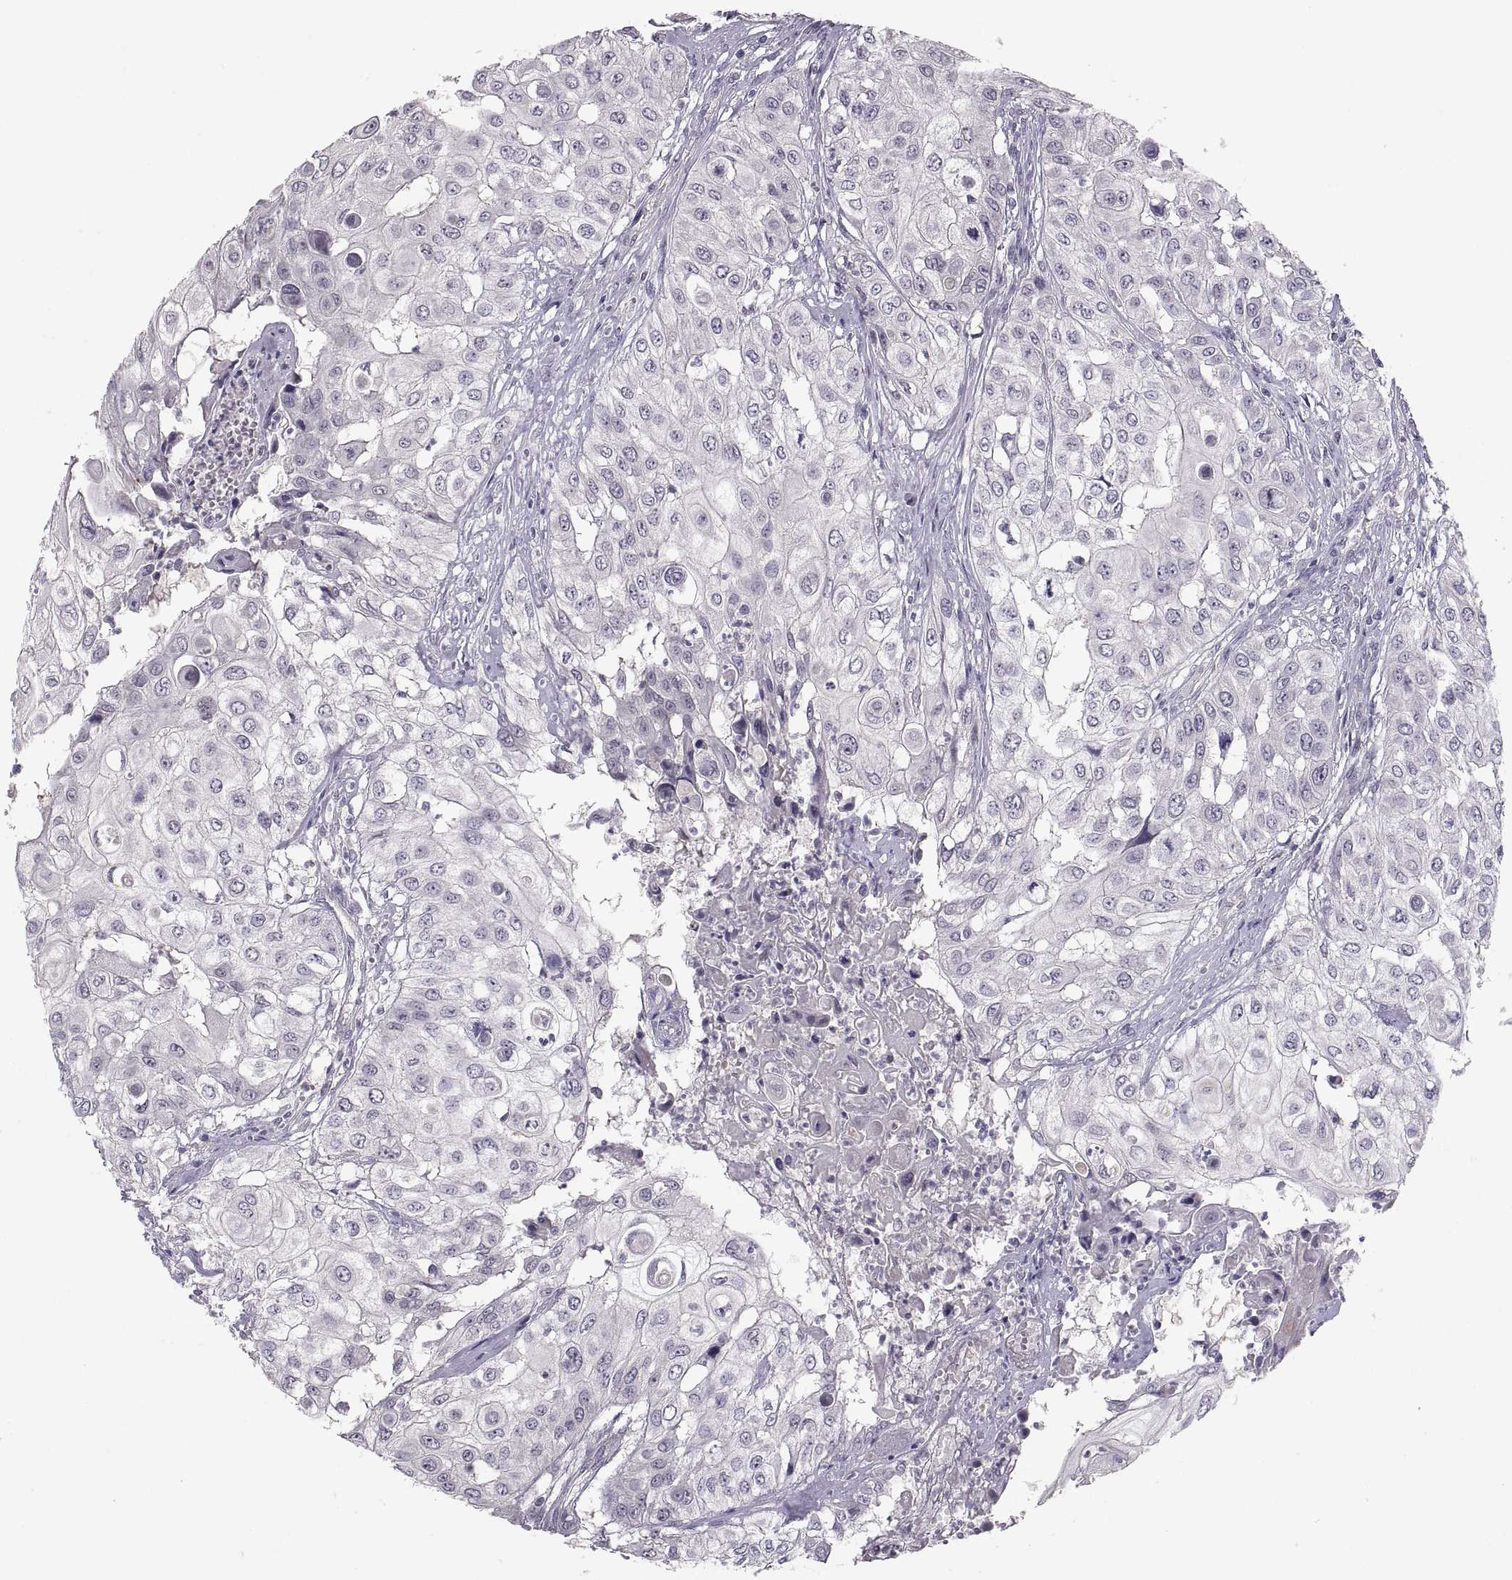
{"staining": {"intensity": "negative", "quantity": "none", "location": "none"}, "tissue": "urothelial cancer", "cell_type": "Tumor cells", "image_type": "cancer", "snomed": [{"axis": "morphology", "description": "Urothelial carcinoma, High grade"}, {"axis": "topography", "description": "Urinary bladder"}], "caption": "DAB immunohistochemical staining of human urothelial cancer displays no significant staining in tumor cells.", "gene": "PAX2", "patient": {"sex": "female", "age": 79}}